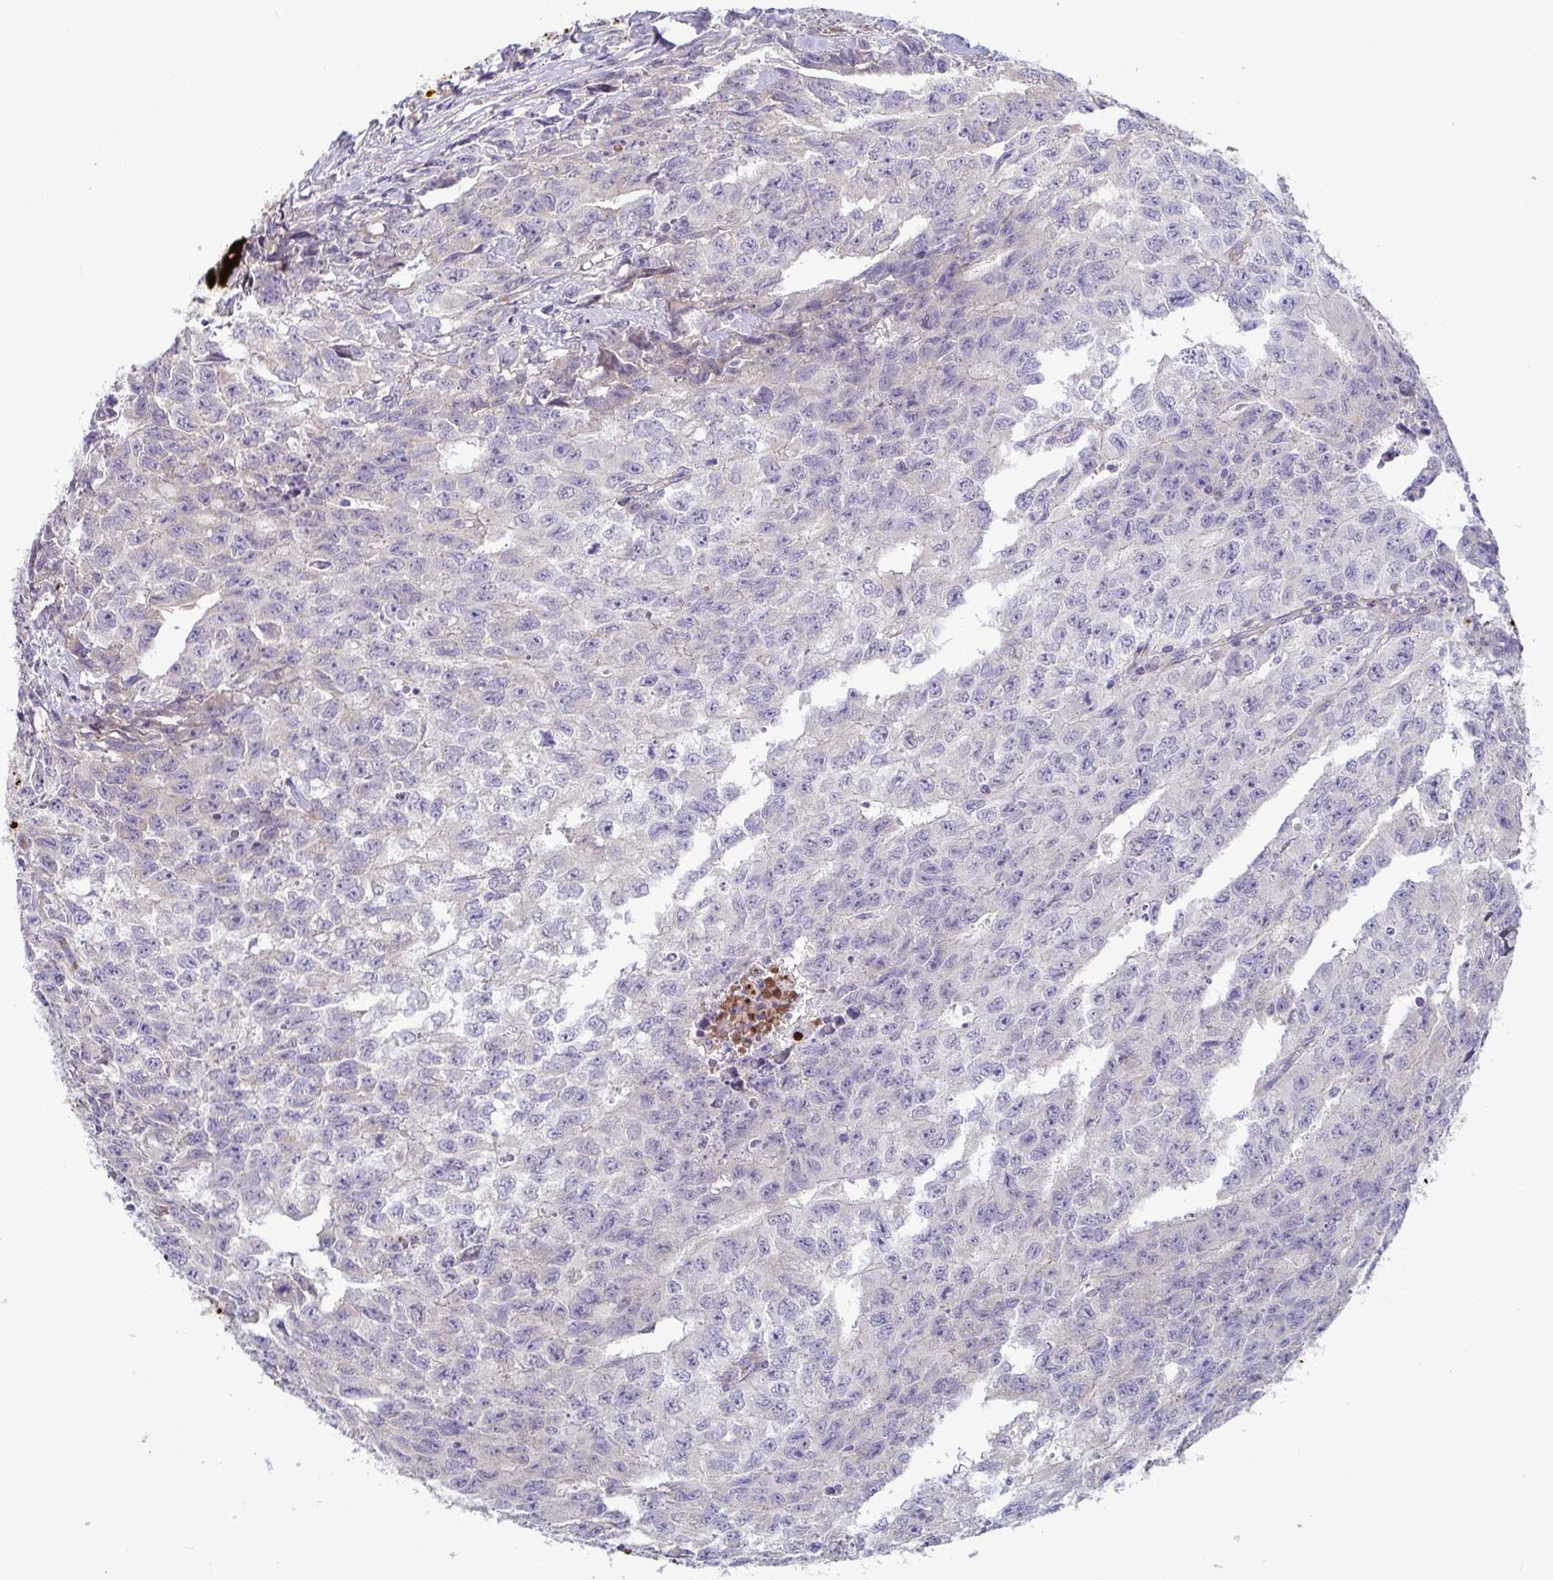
{"staining": {"intensity": "negative", "quantity": "none", "location": "none"}, "tissue": "testis cancer", "cell_type": "Tumor cells", "image_type": "cancer", "snomed": [{"axis": "morphology", "description": "Carcinoma, Embryonal, NOS"}, {"axis": "morphology", "description": "Teratoma, malignant, NOS"}, {"axis": "topography", "description": "Testis"}], "caption": "Tumor cells show no significant expression in testis cancer (embryonal carcinoma).", "gene": "IL37", "patient": {"sex": "male", "age": 24}}